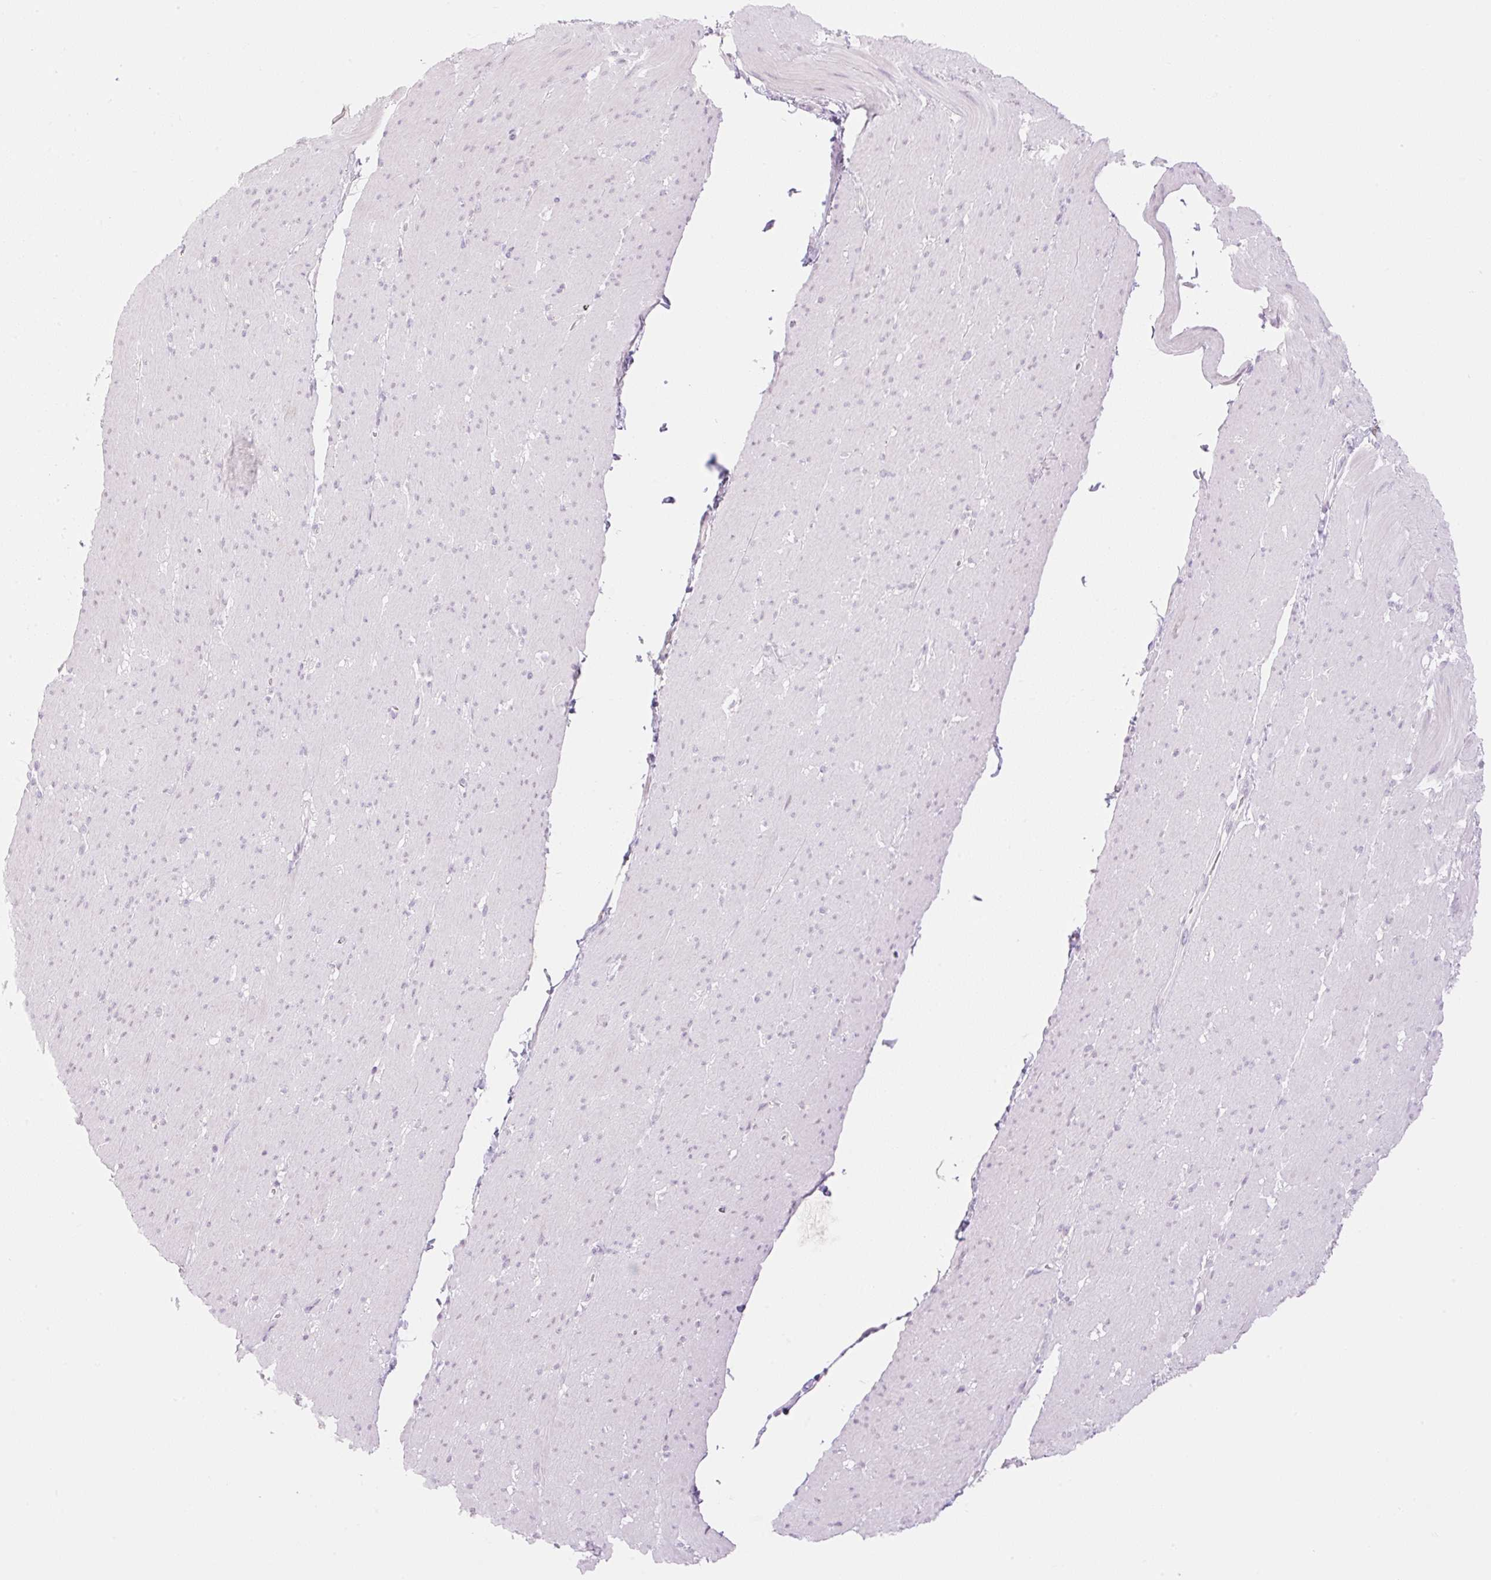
{"staining": {"intensity": "negative", "quantity": "none", "location": "none"}, "tissue": "smooth muscle", "cell_type": "Smooth muscle cells", "image_type": "normal", "snomed": [{"axis": "morphology", "description": "Normal tissue, NOS"}, {"axis": "topography", "description": "Smooth muscle"}, {"axis": "topography", "description": "Rectum"}], "caption": "IHC image of benign human smooth muscle stained for a protein (brown), which exhibits no positivity in smooth muscle cells. Brightfield microscopy of immunohistochemistry stained with DAB (brown) and hematoxylin (blue), captured at high magnification.", "gene": "TBX15", "patient": {"sex": "male", "age": 53}}